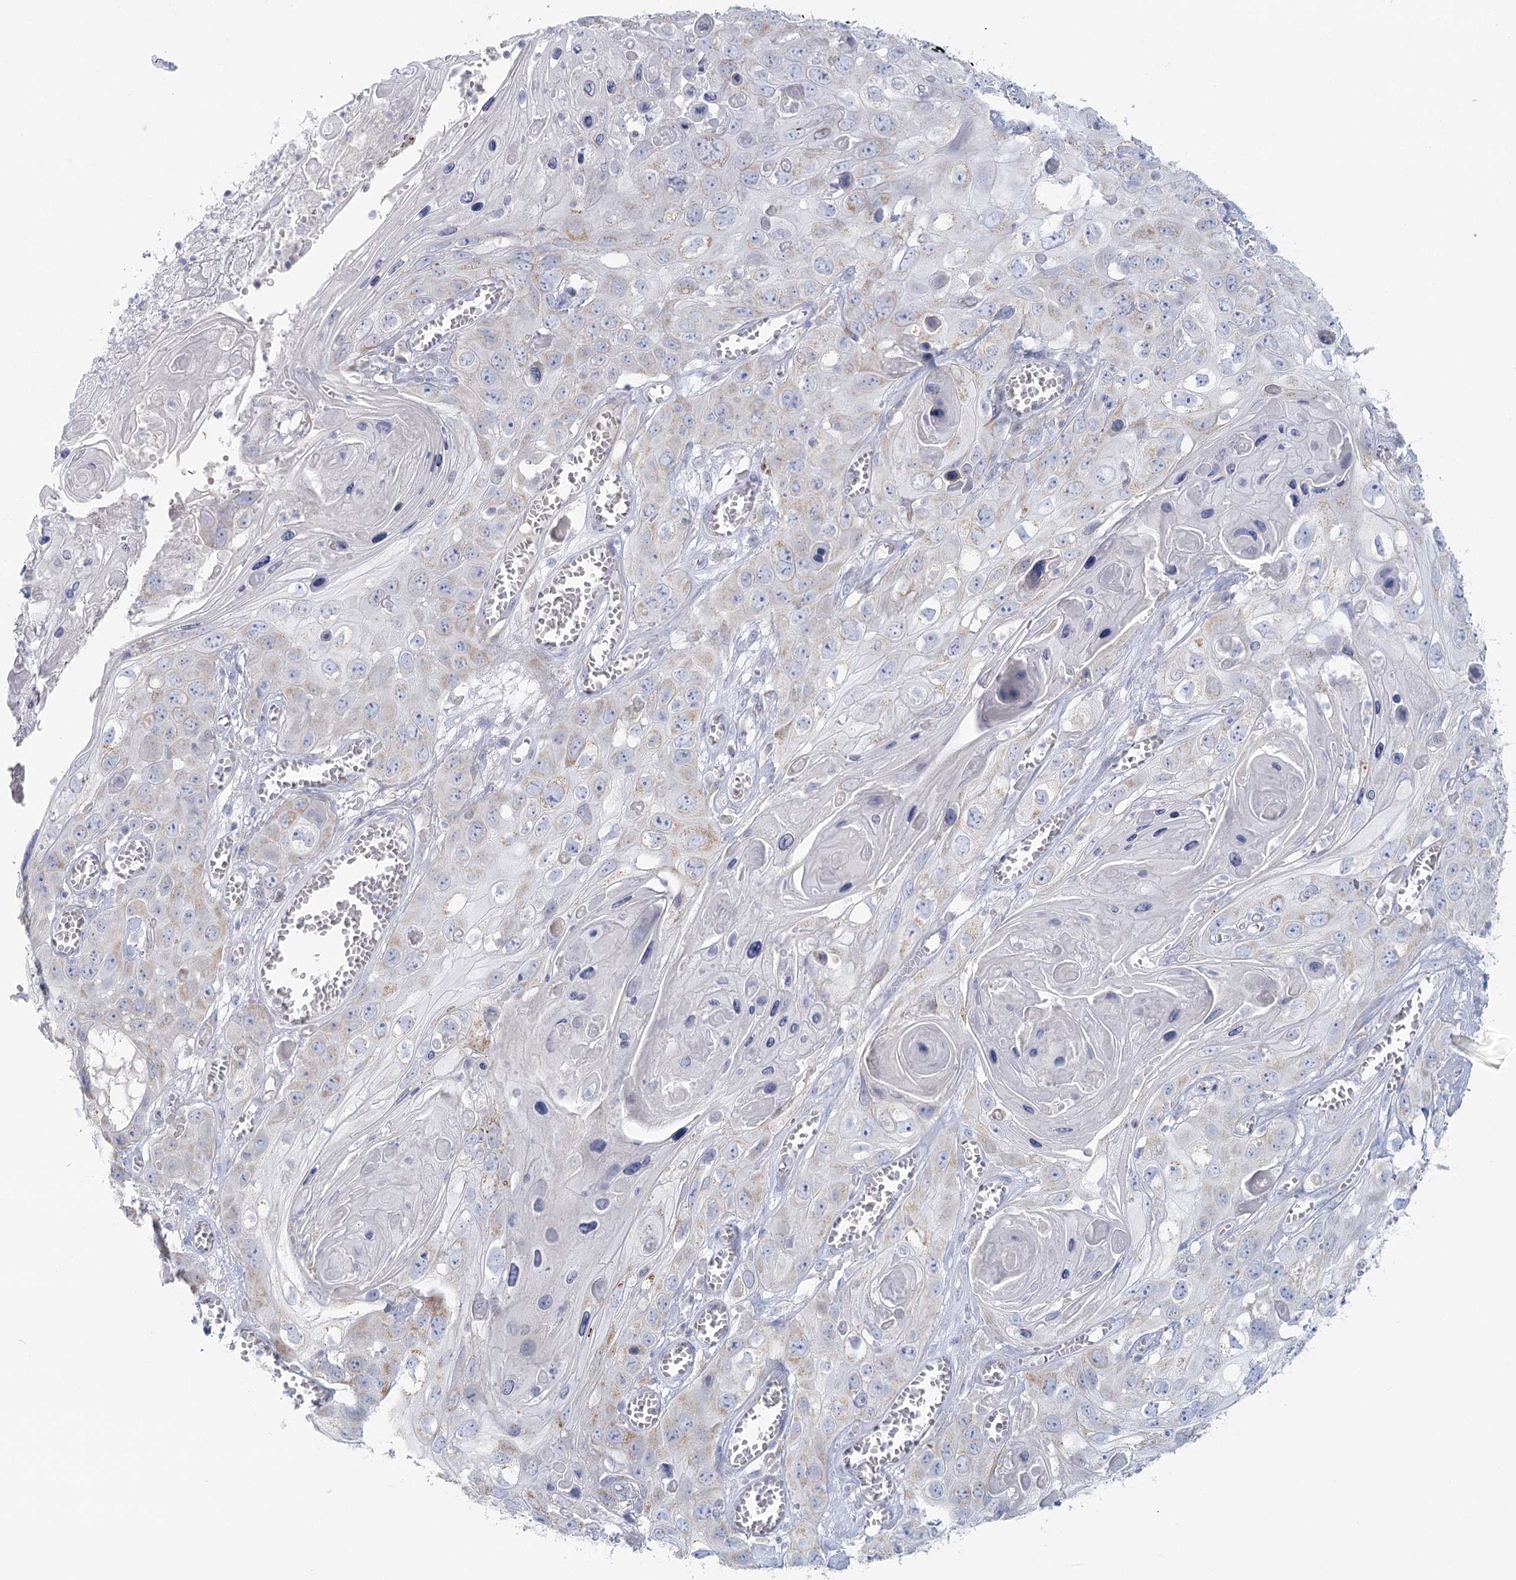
{"staining": {"intensity": "weak", "quantity": "<25%", "location": "cytoplasmic/membranous"}, "tissue": "skin cancer", "cell_type": "Tumor cells", "image_type": "cancer", "snomed": [{"axis": "morphology", "description": "Squamous cell carcinoma, NOS"}, {"axis": "topography", "description": "Skin"}], "caption": "Skin cancer (squamous cell carcinoma) was stained to show a protein in brown. There is no significant expression in tumor cells.", "gene": "BPHL", "patient": {"sex": "male", "age": 55}}